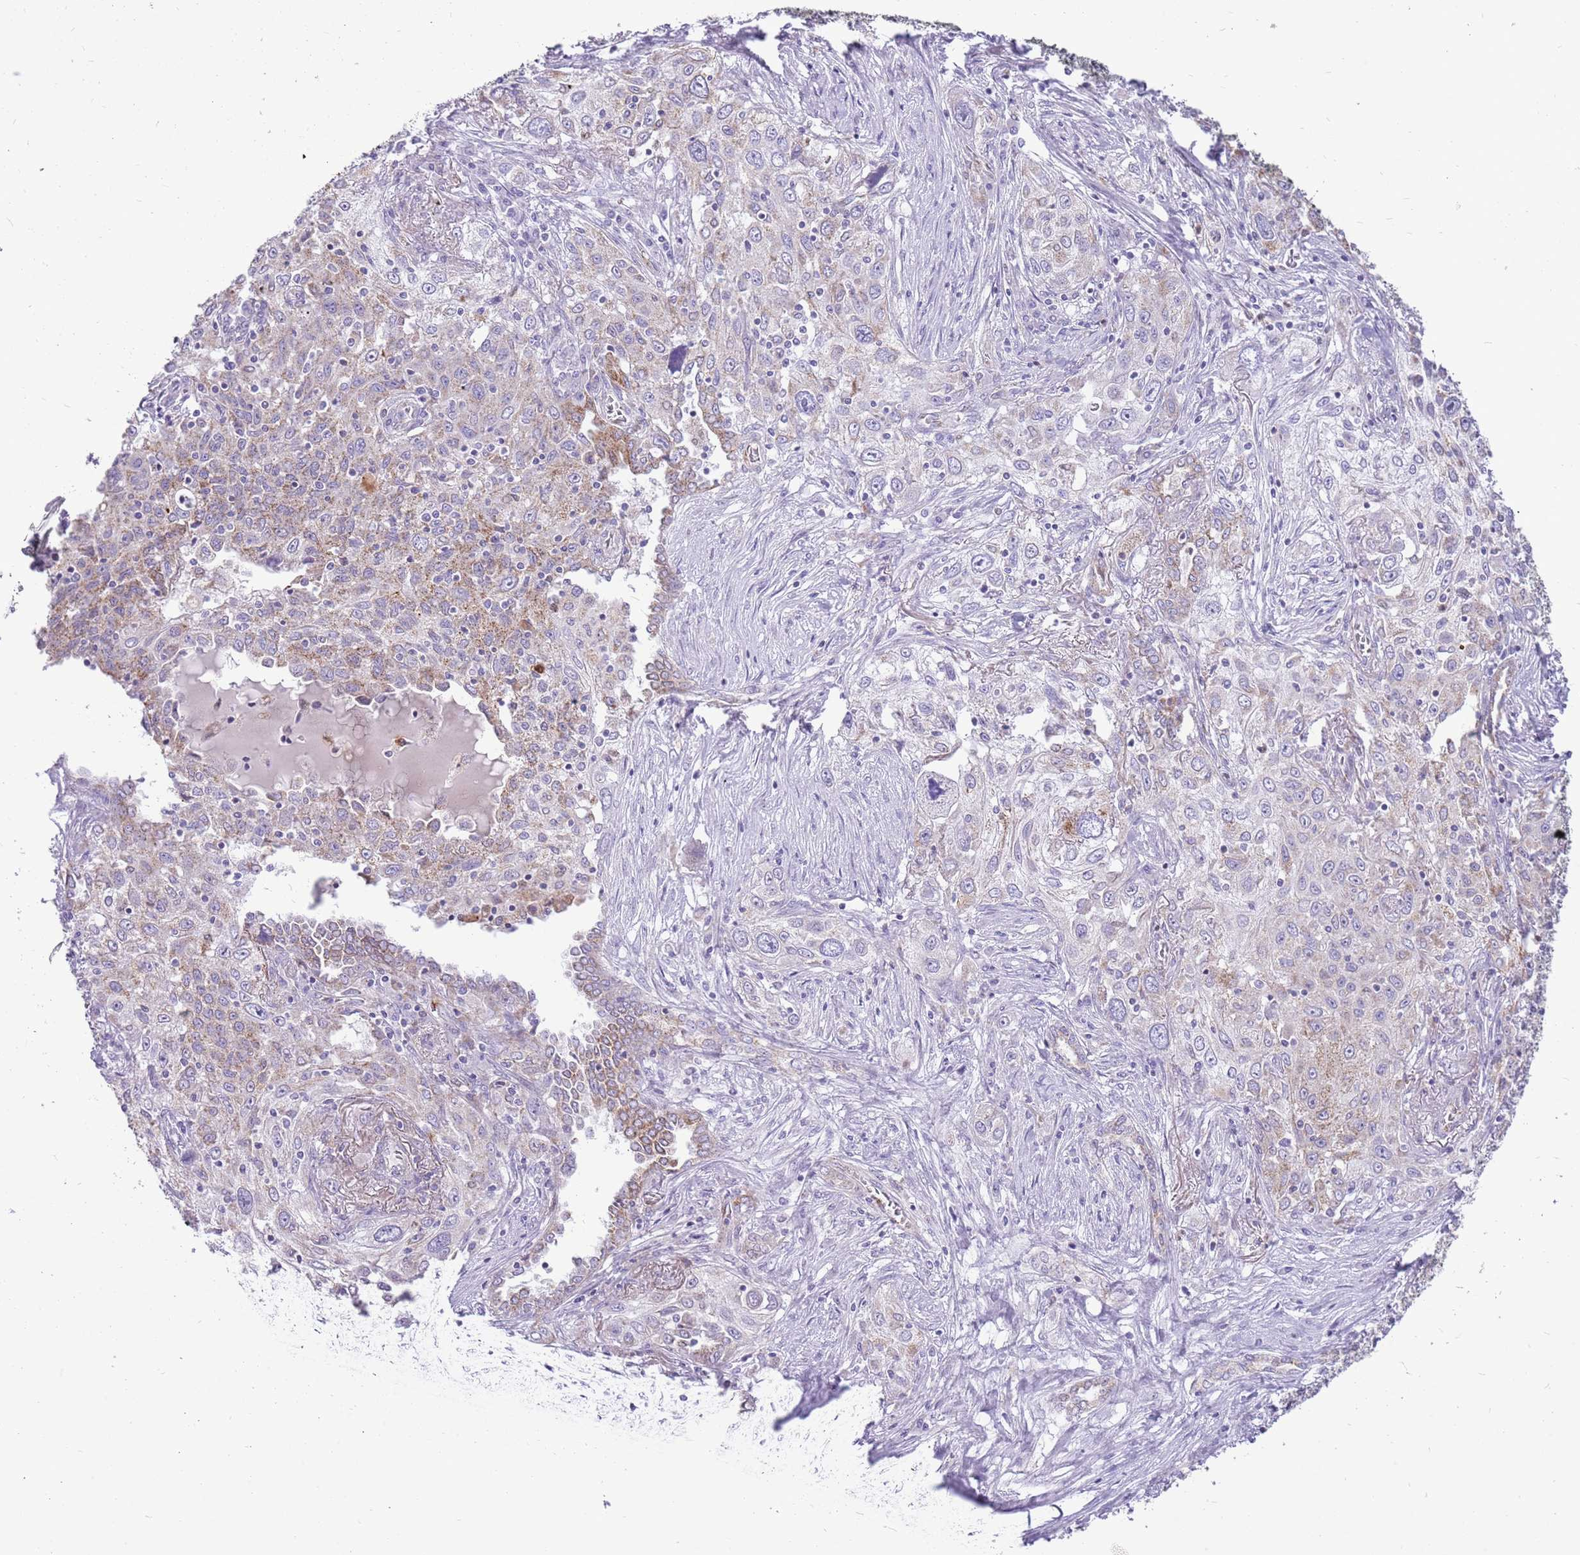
{"staining": {"intensity": "weak", "quantity": "25%-75%", "location": "cytoplasmic/membranous"}, "tissue": "lung cancer", "cell_type": "Tumor cells", "image_type": "cancer", "snomed": [{"axis": "morphology", "description": "Squamous cell carcinoma, NOS"}, {"axis": "topography", "description": "Lung"}], "caption": "Lung cancer tissue exhibits weak cytoplasmic/membranous positivity in about 25%-75% of tumor cells The protein is stained brown, and the nuclei are stained in blue (DAB IHC with brightfield microscopy, high magnification).", "gene": "PCNX1", "patient": {"sex": "female", "age": 69}}